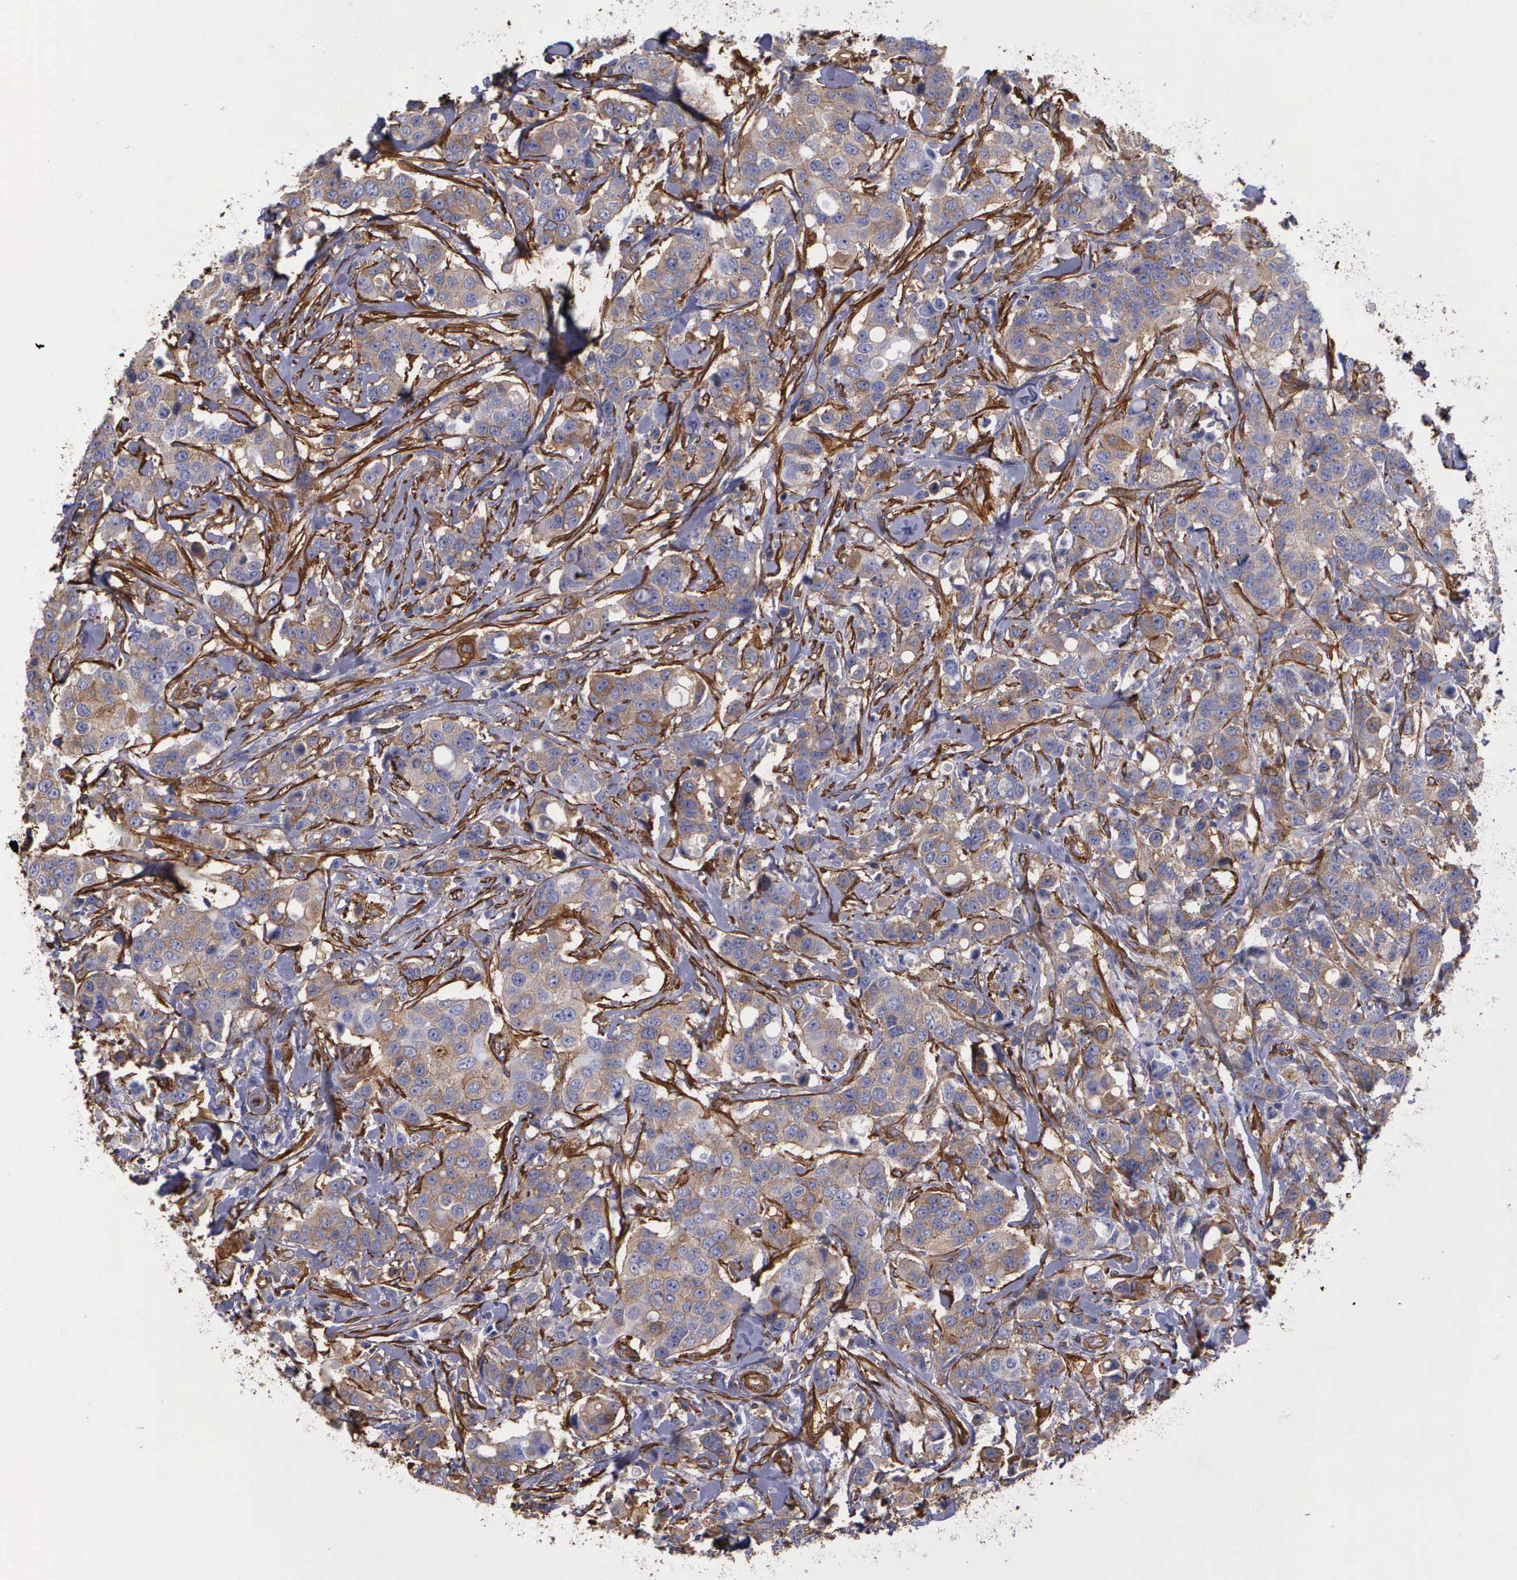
{"staining": {"intensity": "strong", "quantity": "25%-75%", "location": "cytoplasmic/membranous"}, "tissue": "breast cancer", "cell_type": "Tumor cells", "image_type": "cancer", "snomed": [{"axis": "morphology", "description": "Duct carcinoma"}, {"axis": "topography", "description": "Breast"}], "caption": "An immunohistochemistry (IHC) image of neoplastic tissue is shown. Protein staining in brown labels strong cytoplasmic/membranous positivity in breast intraductal carcinoma within tumor cells. (DAB (3,3'-diaminobenzidine) IHC, brown staining for protein, blue staining for nuclei).", "gene": "FLNA", "patient": {"sex": "female", "age": 27}}